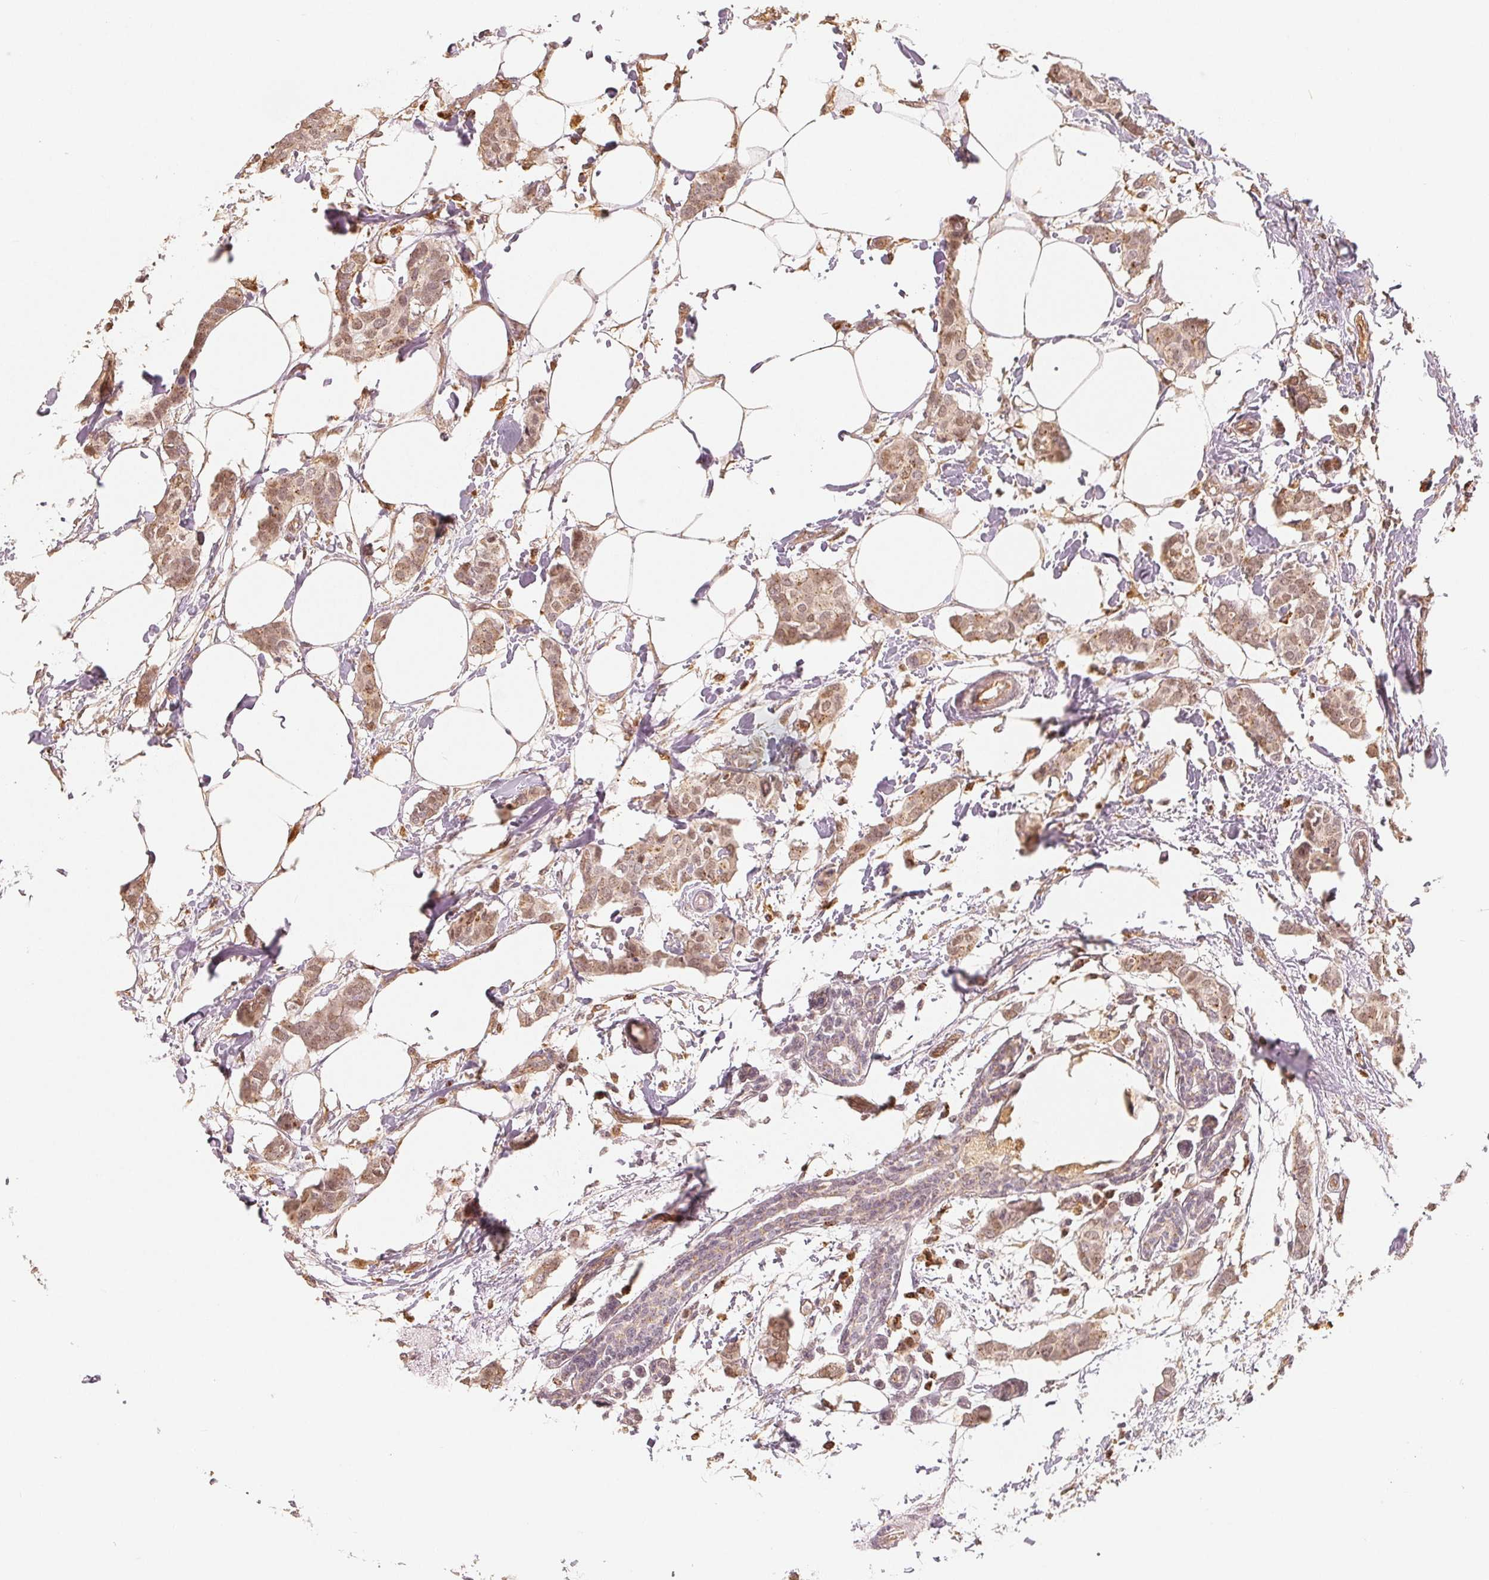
{"staining": {"intensity": "weak", "quantity": ">75%", "location": "cytoplasmic/membranous,nuclear"}, "tissue": "breast cancer", "cell_type": "Tumor cells", "image_type": "cancer", "snomed": [{"axis": "morphology", "description": "Duct carcinoma"}, {"axis": "topography", "description": "Breast"}], "caption": "About >75% of tumor cells in human breast cancer display weak cytoplasmic/membranous and nuclear protein expression as visualized by brown immunohistochemical staining.", "gene": "GUSB", "patient": {"sex": "female", "age": 62}}